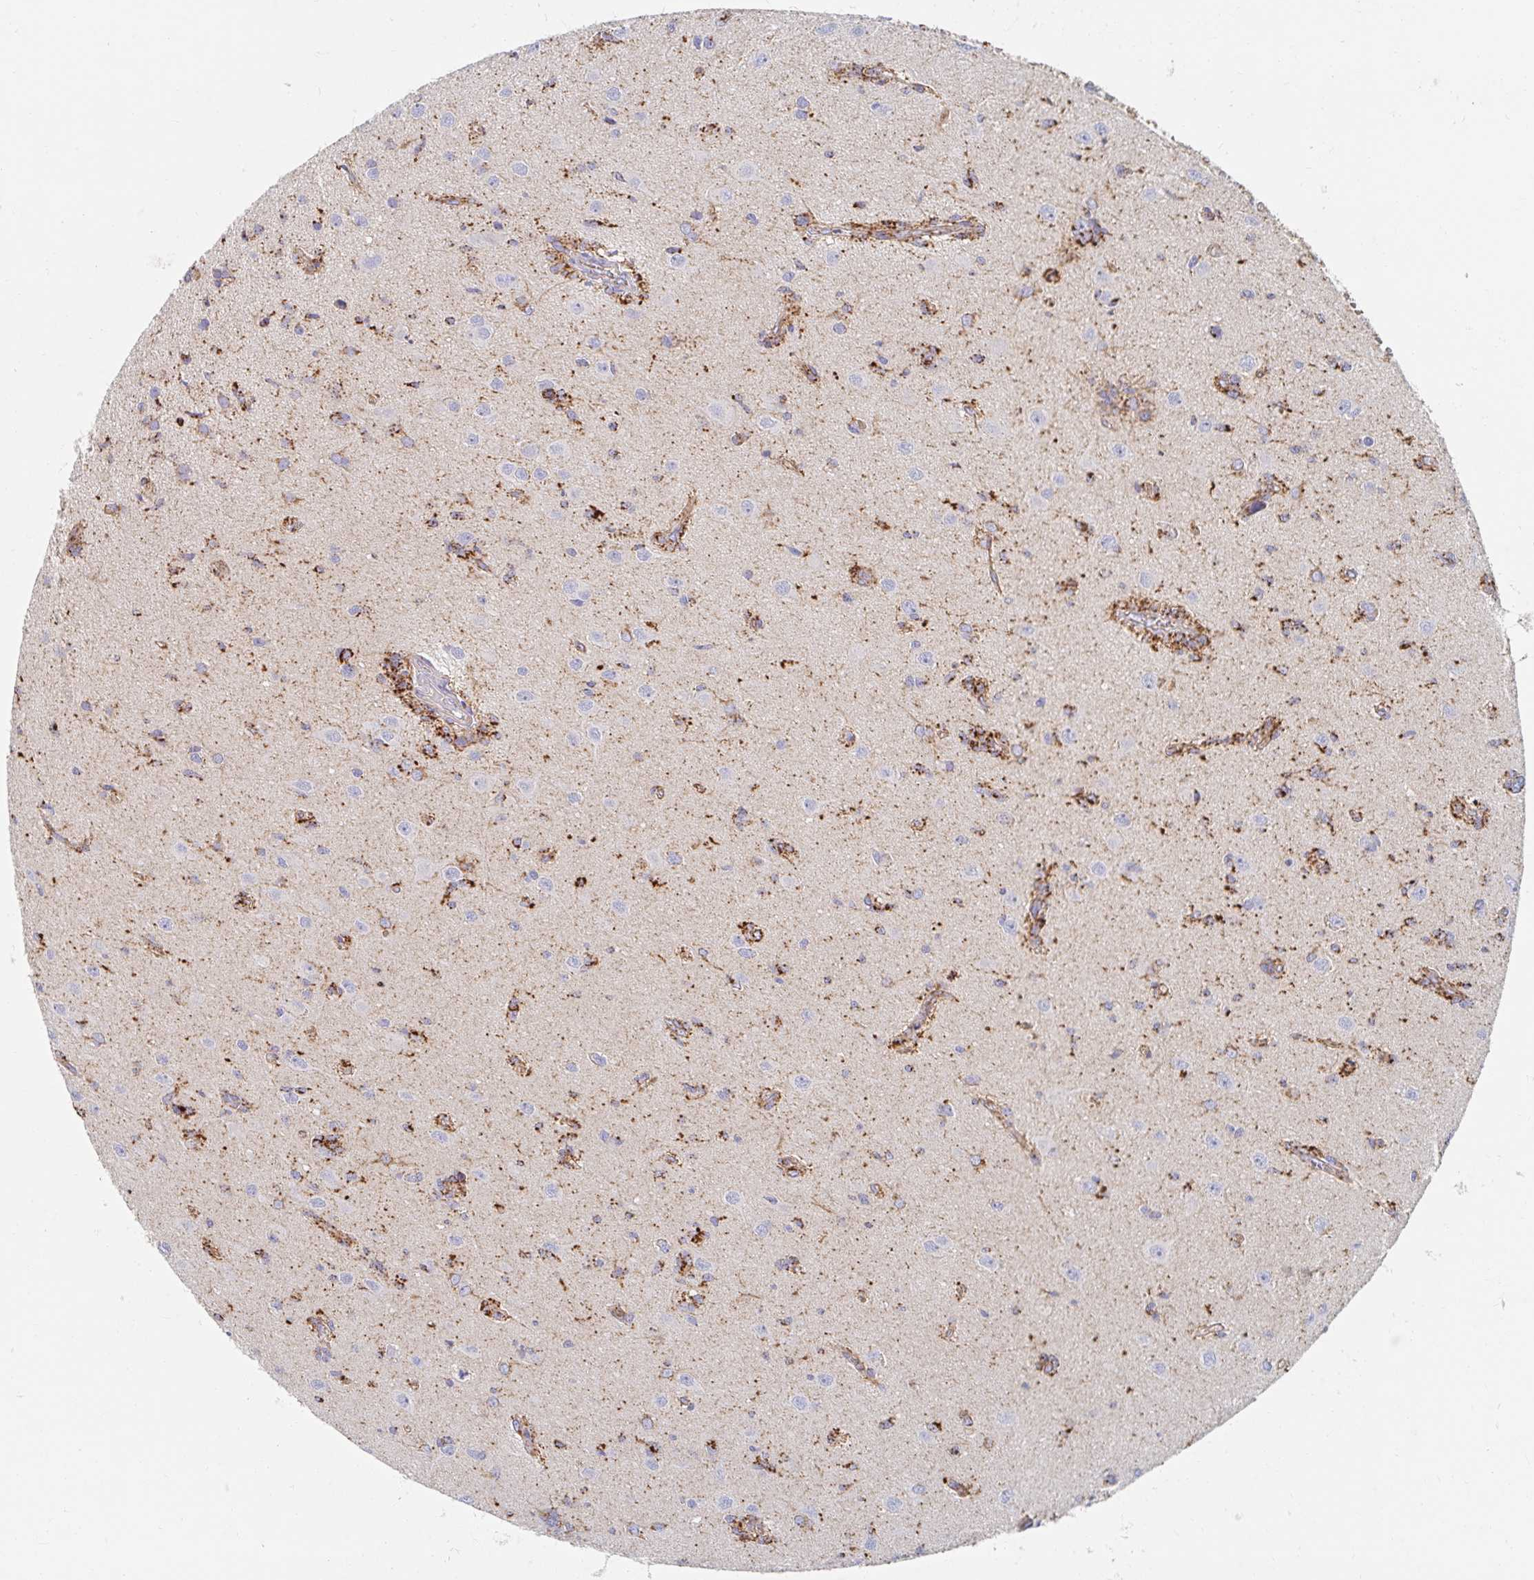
{"staining": {"intensity": "negative", "quantity": "none", "location": "none"}, "tissue": "glioma", "cell_type": "Tumor cells", "image_type": "cancer", "snomed": [{"axis": "morphology", "description": "Glioma, malignant, High grade"}, {"axis": "topography", "description": "Brain"}], "caption": "Human high-grade glioma (malignant) stained for a protein using immunohistochemistry reveals no positivity in tumor cells.", "gene": "MAVS", "patient": {"sex": "male", "age": 67}}